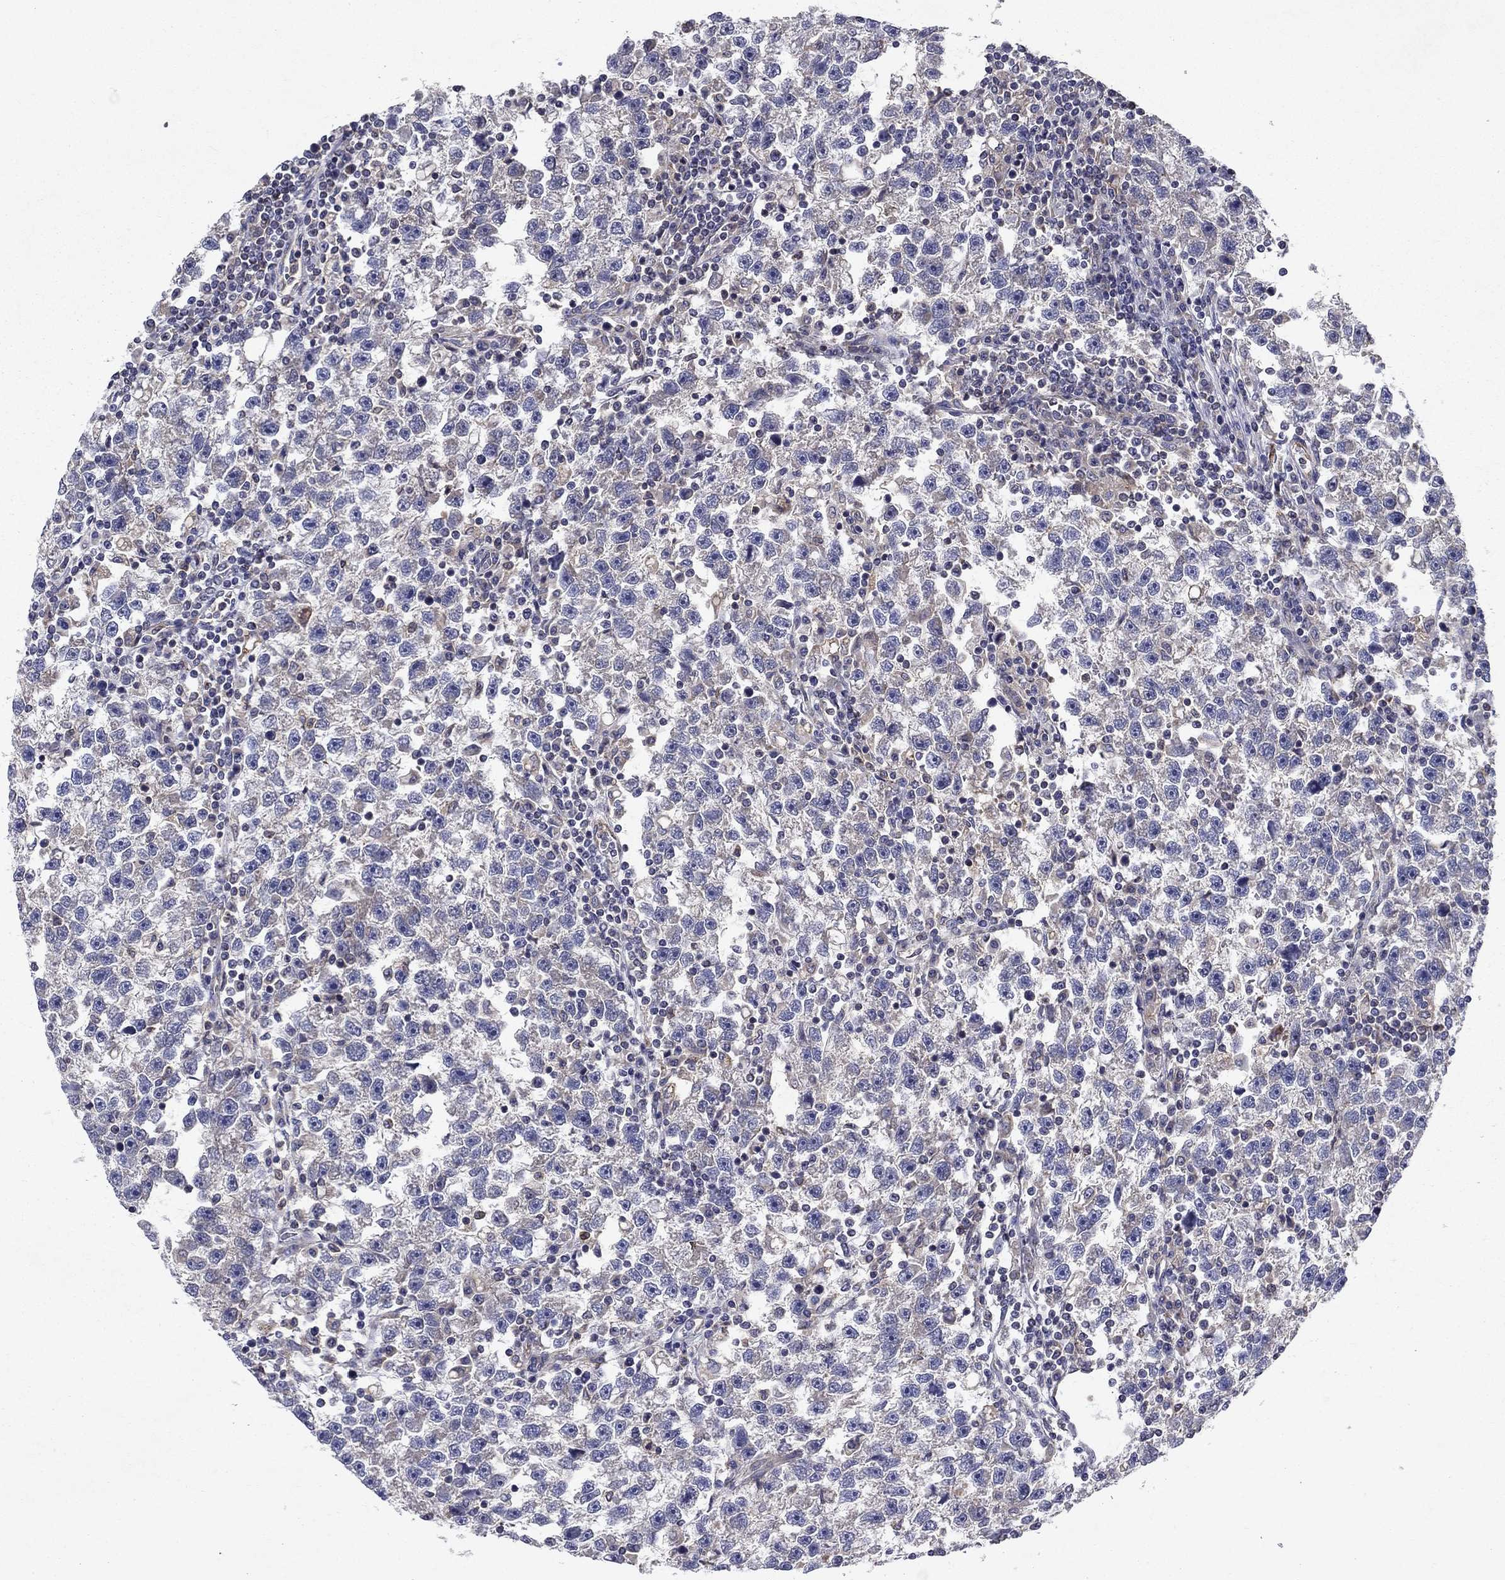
{"staining": {"intensity": "negative", "quantity": "none", "location": "none"}, "tissue": "testis cancer", "cell_type": "Tumor cells", "image_type": "cancer", "snomed": [{"axis": "morphology", "description": "Seminoma, NOS"}, {"axis": "topography", "description": "Testis"}], "caption": "Testis seminoma stained for a protein using immunohistochemistry displays no staining tumor cells.", "gene": "GLTP", "patient": {"sex": "male", "age": 47}}